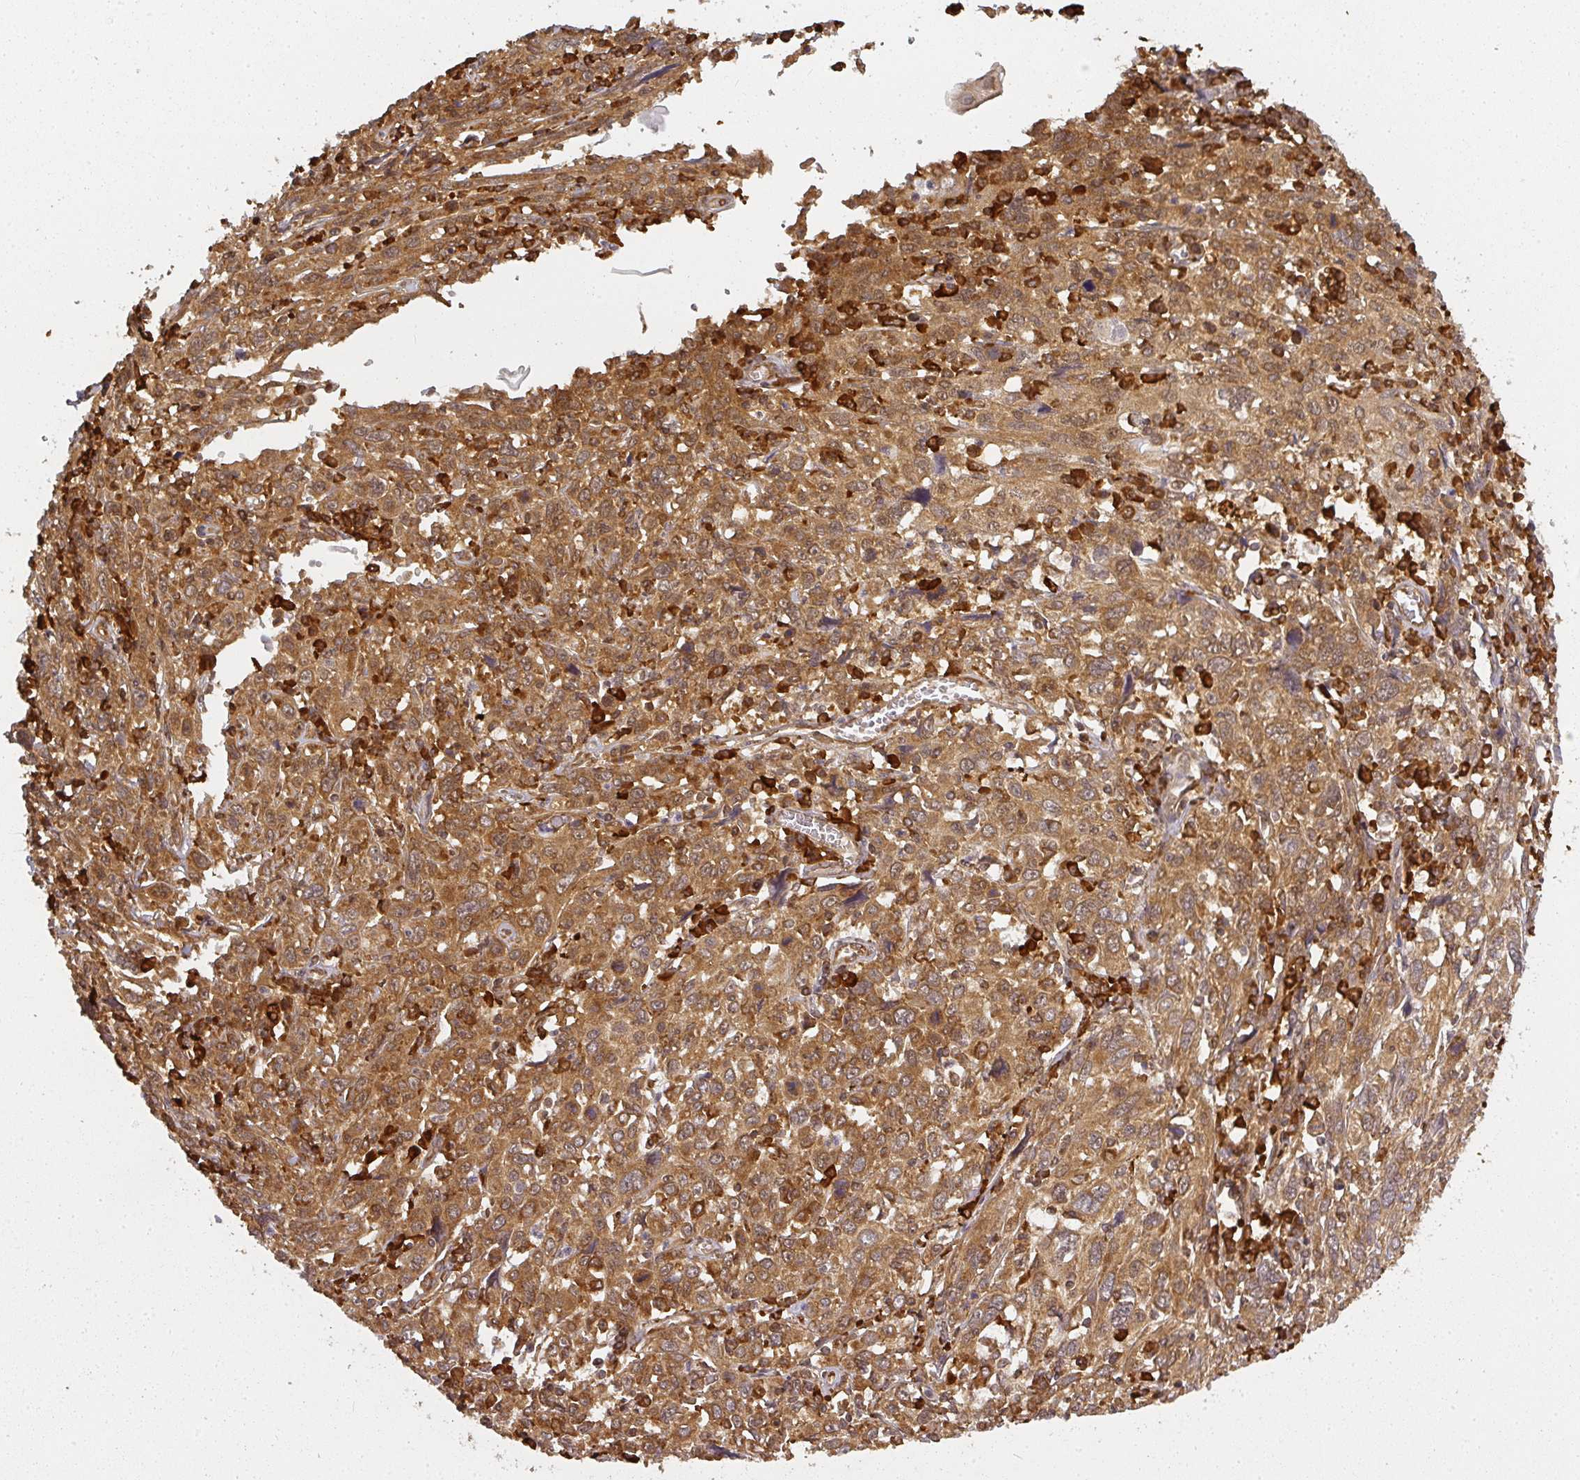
{"staining": {"intensity": "moderate", "quantity": ">75%", "location": "cytoplasmic/membranous"}, "tissue": "cervical cancer", "cell_type": "Tumor cells", "image_type": "cancer", "snomed": [{"axis": "morphology", "description": "Squamous cell carcinoma, NOS"}, {"axis": "topography", "description": "Cervix"}], "caption": "Cervical squamous cell carcinoma stained with a brown dye shows moderate cytoplasmic/membranous positive staining in about >75% of tumor cells.", "gene": "PPP6R3", "patient": {"sex": "female", "age": 46}}